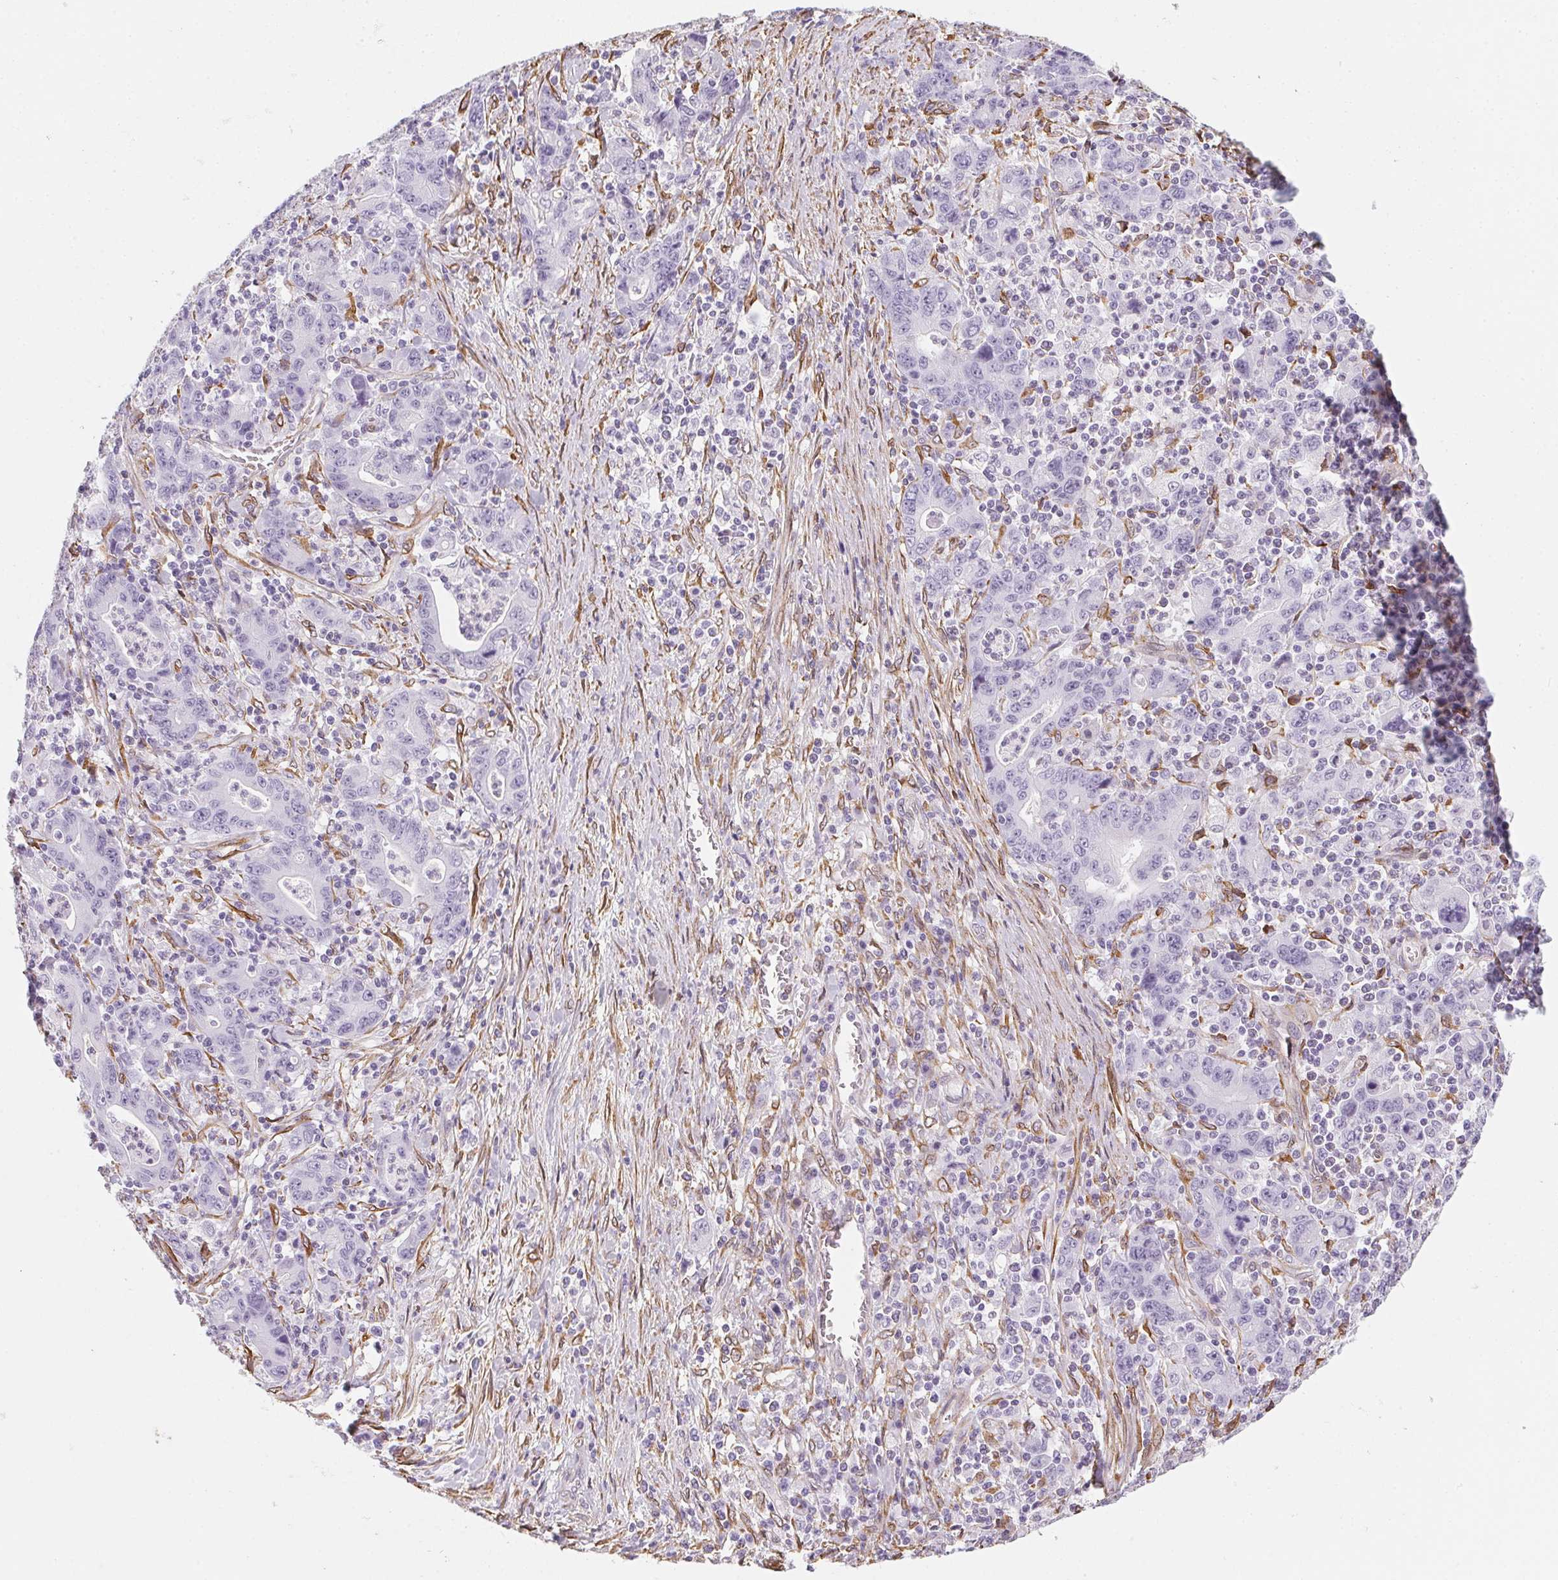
{"staining": {"intensity": "negative", "quantity": "none", "location": "none"}, "tissue": "stomach cancer", "cell_type": "Tumor cells", "image_type": "cancer", "snomed": [{"axis": "morphology", "description": "Adenocarcinoma, NOS"}, {"axis": "topography", "description": "Stomach, upper"}], "caption": "Tumor cells show no significant staining in adenocarcinoma (stomach).", "gene": "RSBN1", "patient": {"sex": "male", "age": 69}}